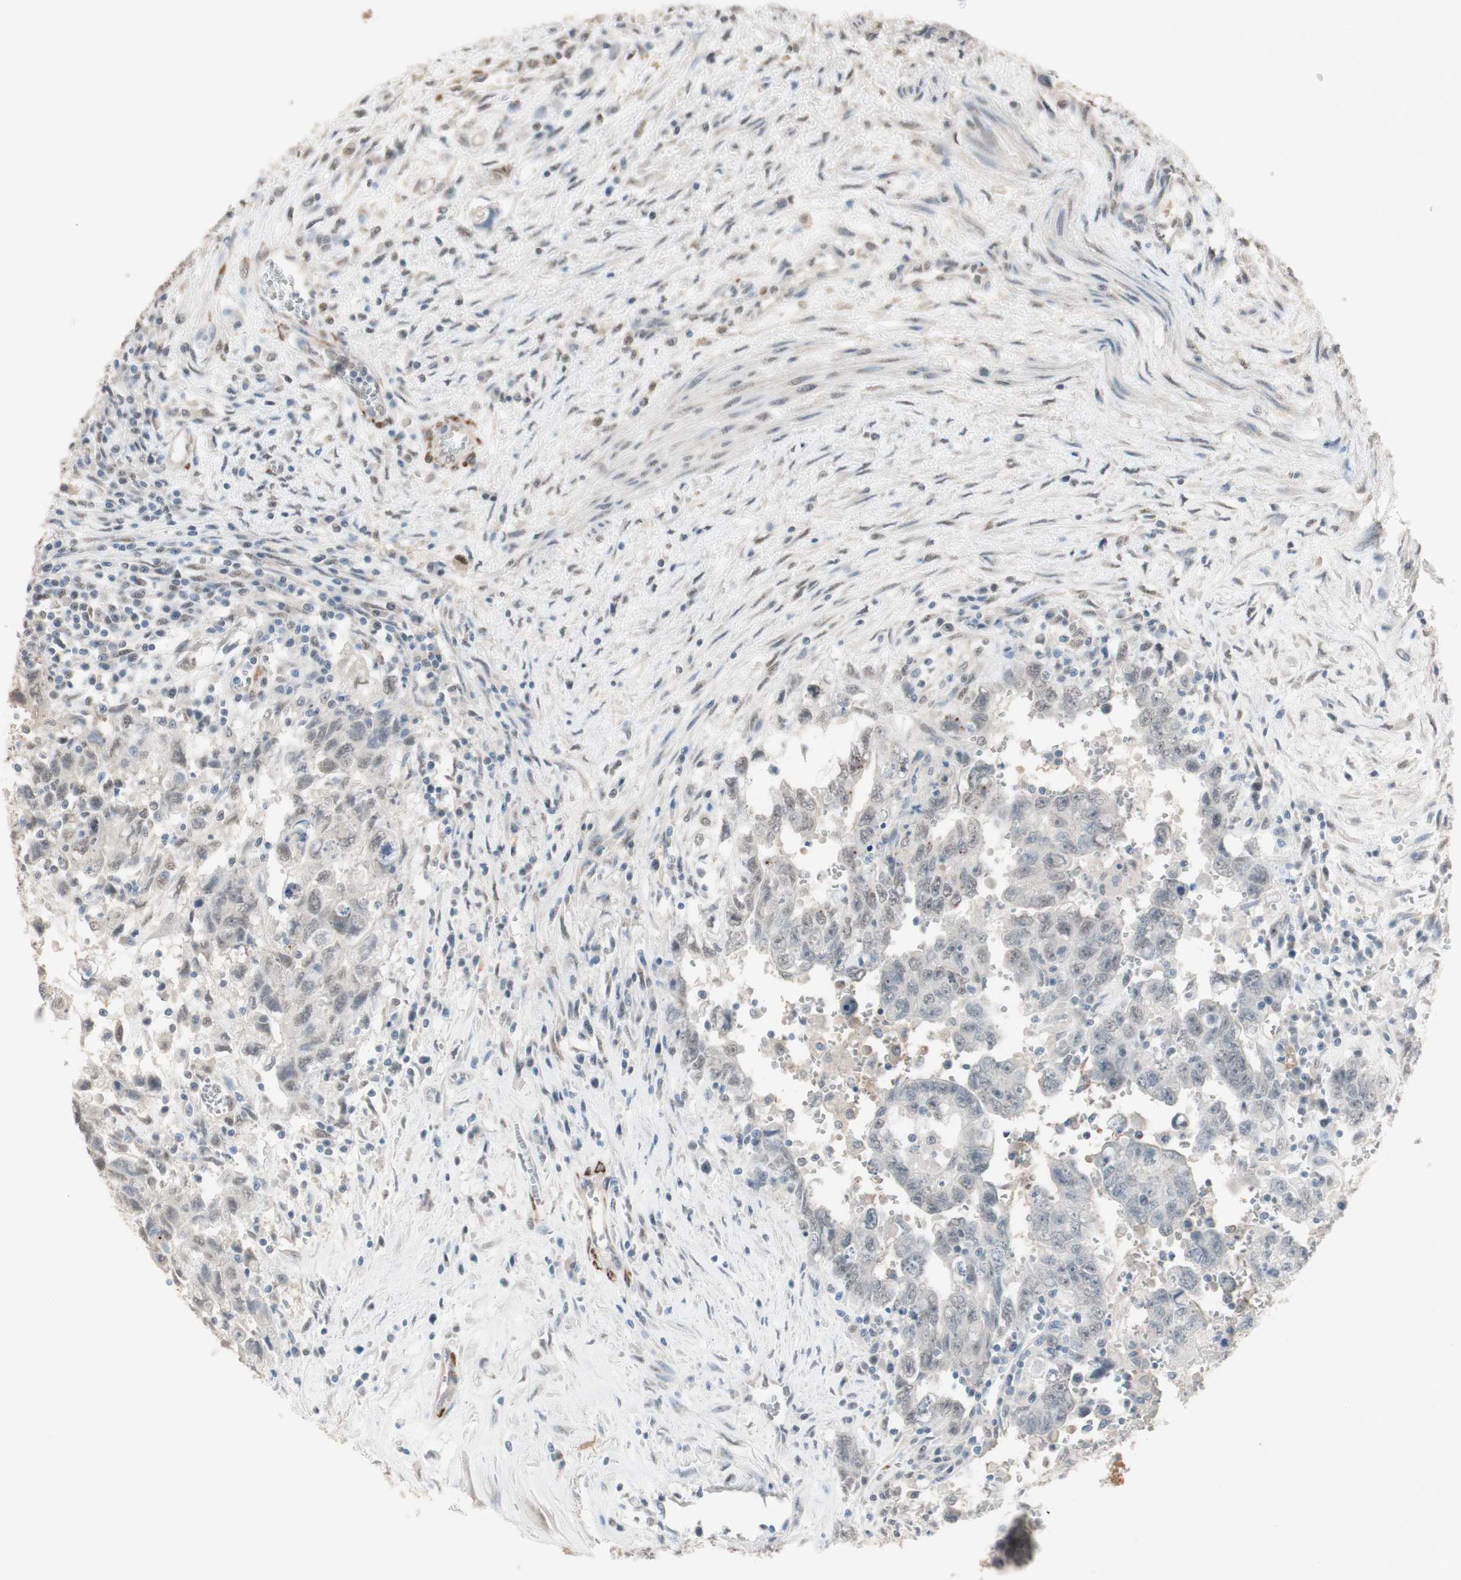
{"staining": {"intensity": "weak", "quantity": "<25%", "location": "nuclear"}, "tissue": "testis cancer", "cell_type": "Tumor cells", "image_type": "cancer", "snomed": [{"axis": "morphology", "description": "Carcinoma, Embryonal, NOS"}, {"axis": "topography", "description": "Testis"}], "caption": "Tumor cells are negative for protein expression in human testis embryonal carcinoma. (Immunohistochemistry, brightfield microscopy, high magnification).", "gene": "MUC3A", "patient": {"sex": "male", "age": 28}}